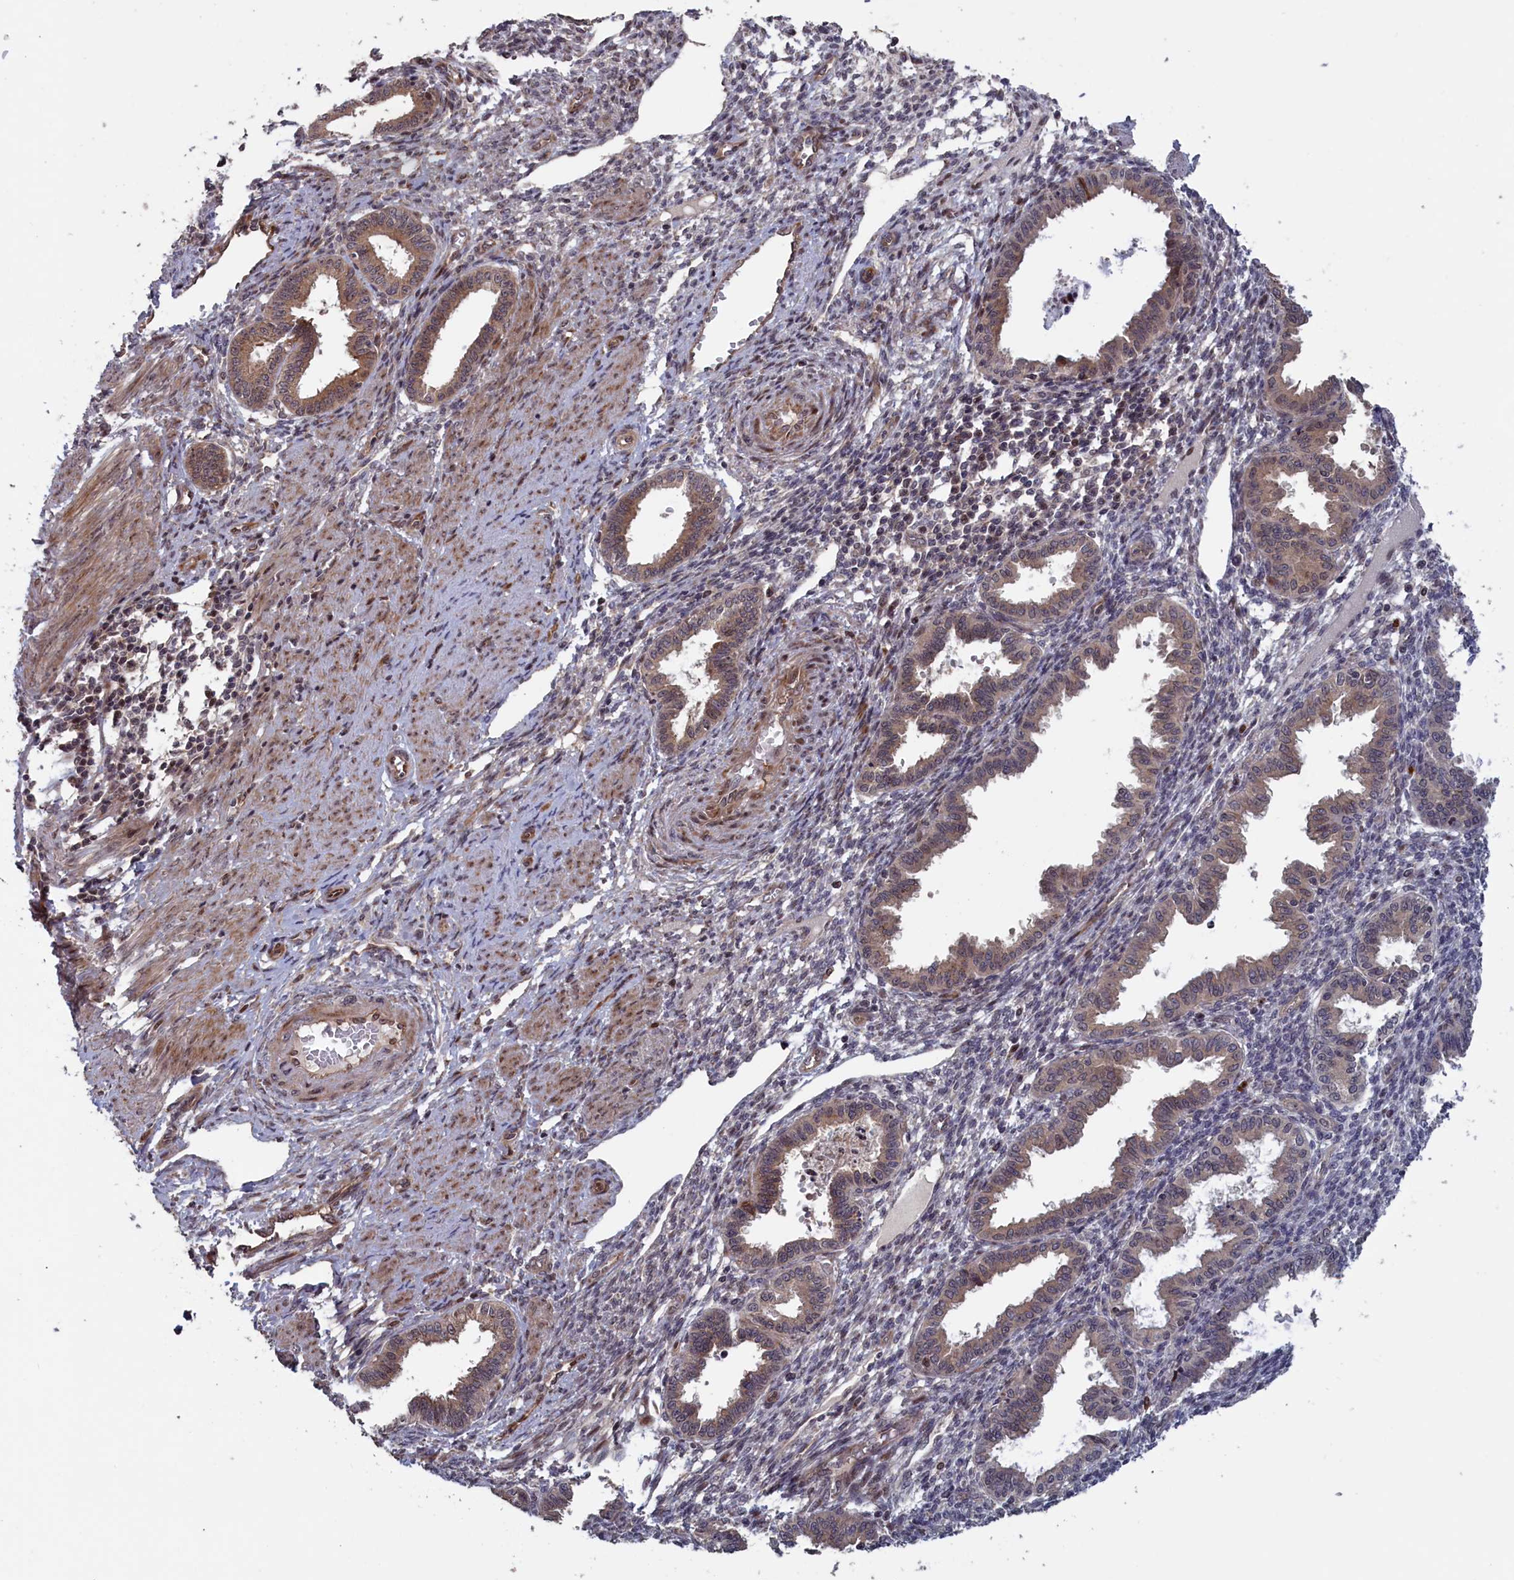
{"staining": {"intensity": "weak", "quantity": "25%-75%", "location": "cytoplasmic/membranous"}, "tissue": "endometrium", "cell_type": "Cells in endometrial stroma", "image_type": "normal", "snomed": [{"axis": "morphology", "description": "Normal tissue, NOS"}, {"axis": "topography", "description": "Endometrium"}], "caption": "Brown immunohistochemical staining in normal endometrium displays weak cytoplasmic/membranous expression in about 25%-75% of cells in endometrial stroma.", "gene": "LSG1", "patient": {"sex": "female", "age": 33}}